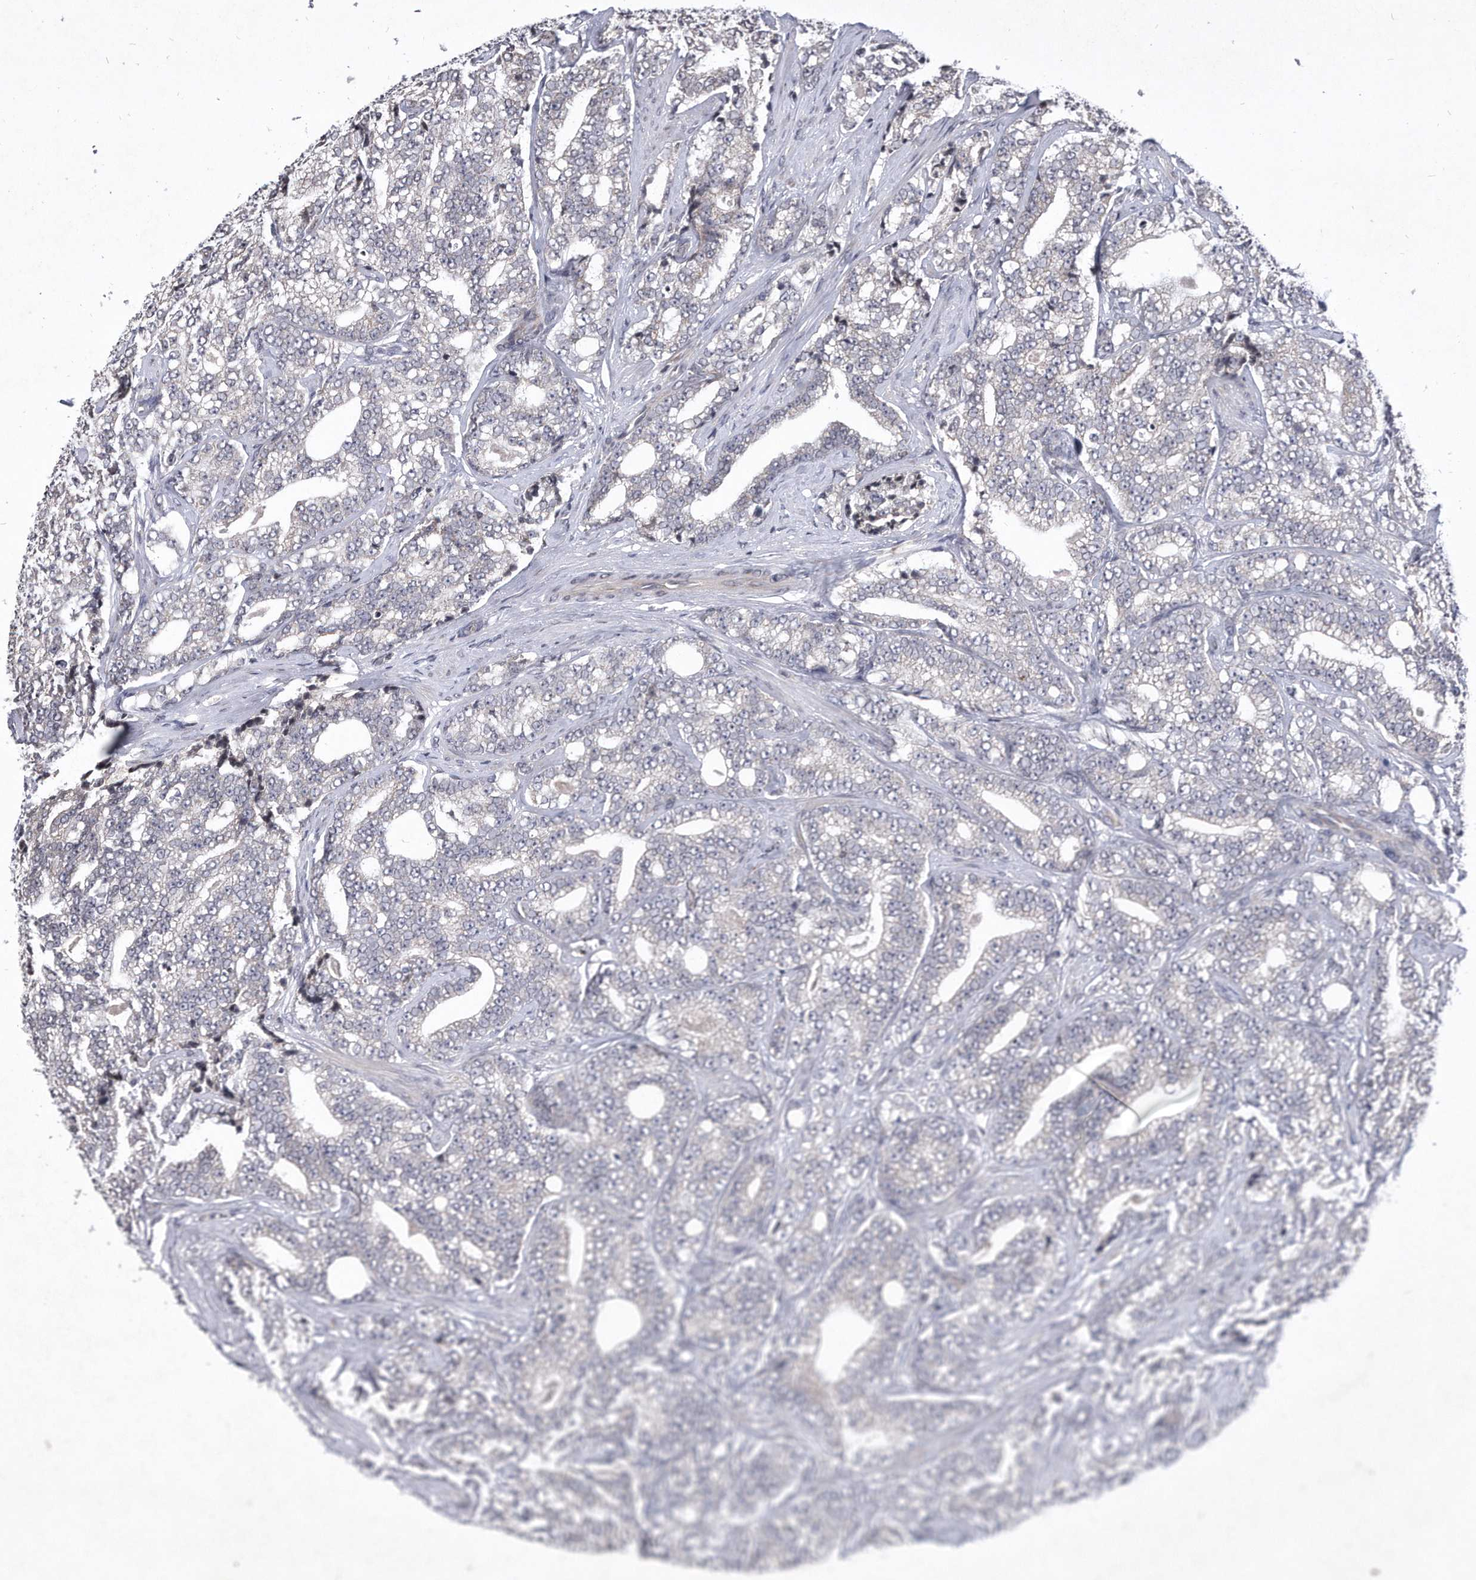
{"staining": {"intensity": "negative", "quantity": "none", "location": "none"}, "tissue": "prostate cancer", "cell_type": "Tumor cells", "image_type": "cancer", "snomed": [{"axis": "morphology", "description": "Adenocarcinoma, High grade"}, {"axis": "topography", "description": "Prostate and seminal vesicle, NOS"}], "caption": "Prostate cancer (adenocarcinoma (high-grade)) was stained to show a protein in brown. There is no significant staining in tumor cells.", "gene": "DAB1", "patient": {"sex": "male", "age": 67}}